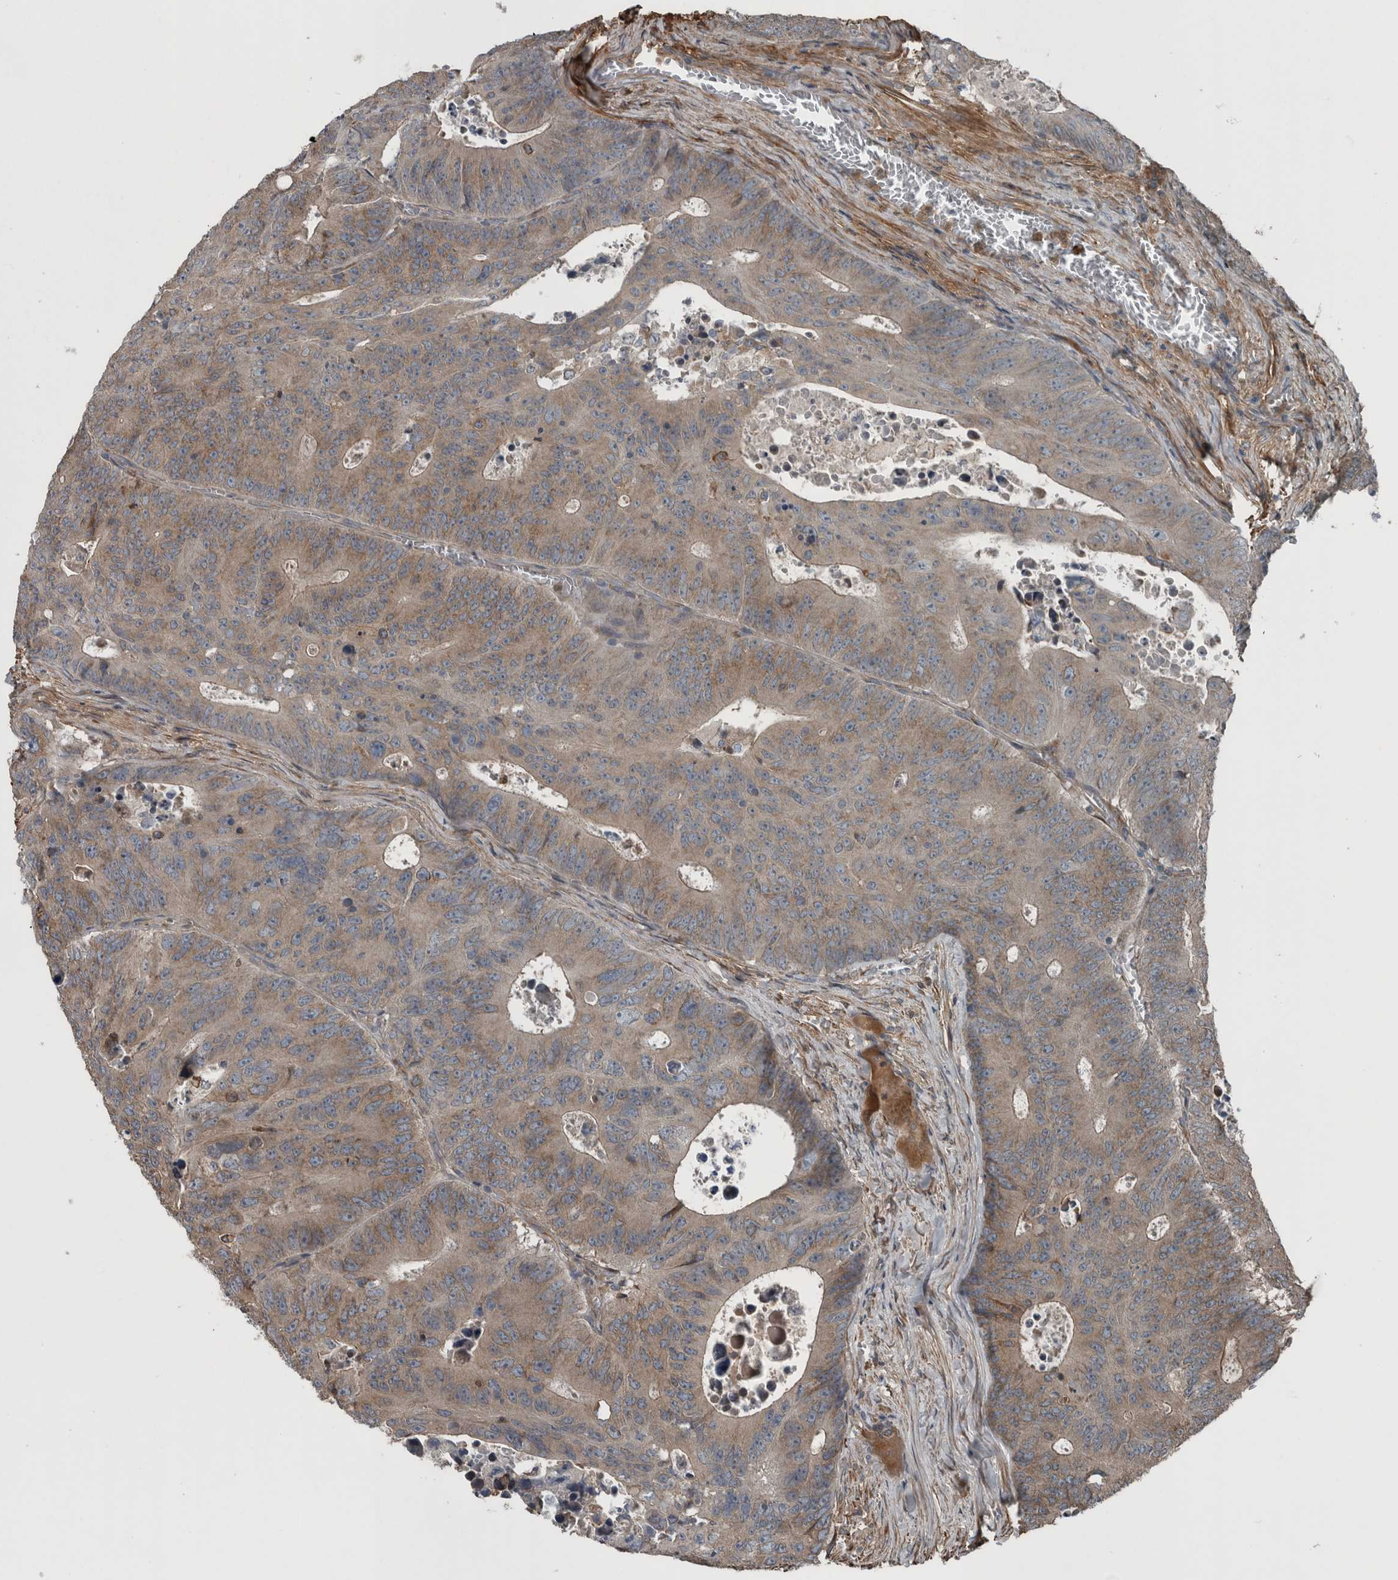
{"staining": {"intensity": "weak", "quantity": ">75%", "location": "cytoplasmic/membranous"}, "tissue": "colorectal cancer", "cell_type": "Tumor cells", "image_type": "cancer", "snomed": [{"axis": "morphology", "description": "Adenocarcinoma, NOS"}, {"axis": "topography", "description": "Colon"}], "caption": "Weak cytoplasmic/membranous protein staining is appreciated in about >75% of tumor cells in colorectal cancer (adenocarcinoma). (Brightfield microscopy of DAB IHC at high magnification).", "gene": "EXOC8", "patient": {"sex": "male", "age": 87}}